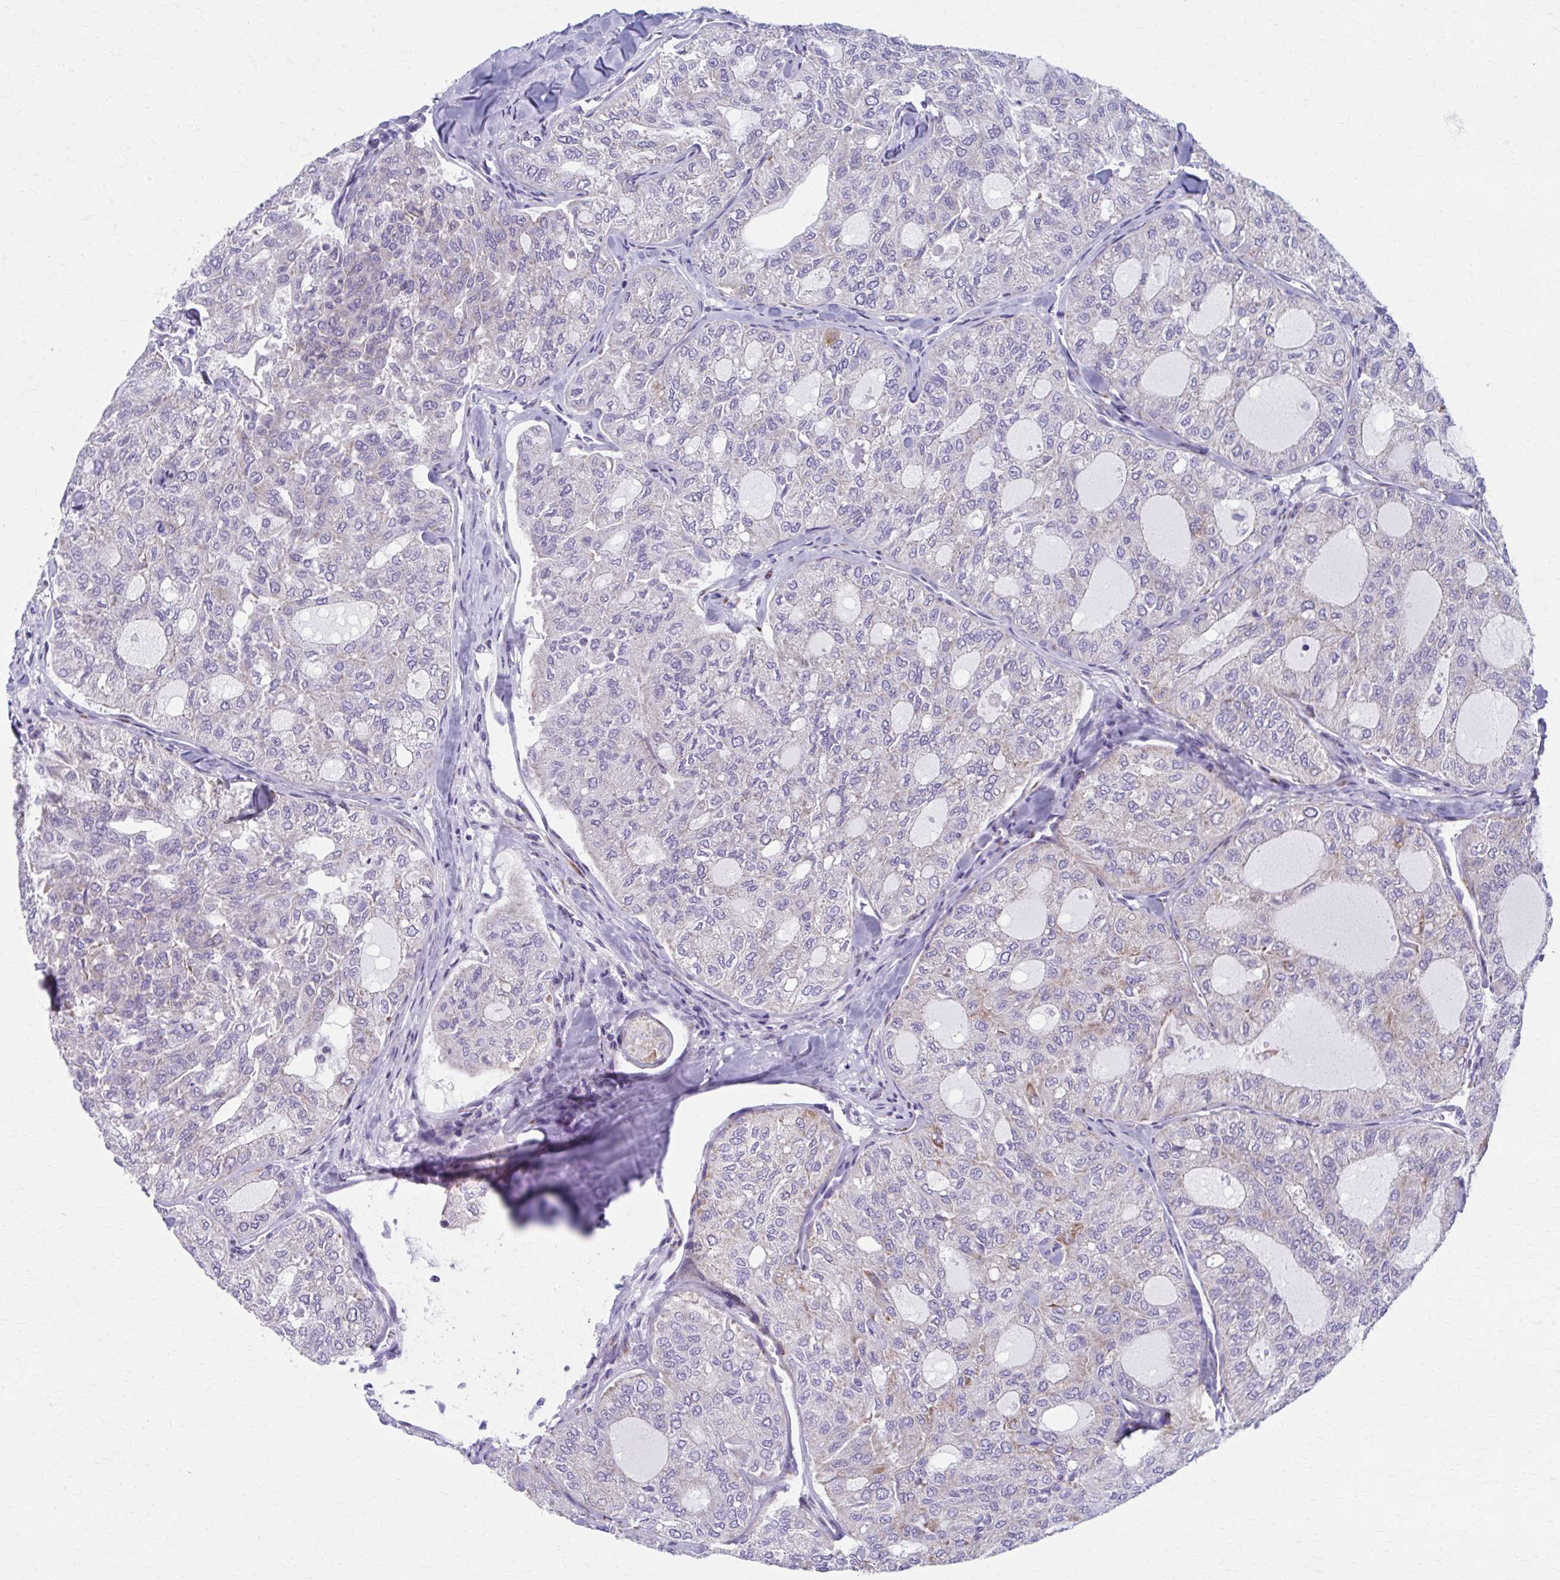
{"staining": {"intensity": "negative", "quantity": "none", "location": "none"}, "tissue": "thyroid cancer", "cell_type": "Tumor cells", "image_type": "cancer", "snomed": [{"axis": "morphology", "description": "Follicular adenoma carcinoma, NOS"}, {"axis": "topography", "description": "Thyroid gland"}], "caption": "Thyroid follicular adenoma carcinoma was stained to show a protein in brown. There is no significant positivity in tumor cells.", "gene": "SPATS2L", "patient": {"sex": "male", "age": 75}}